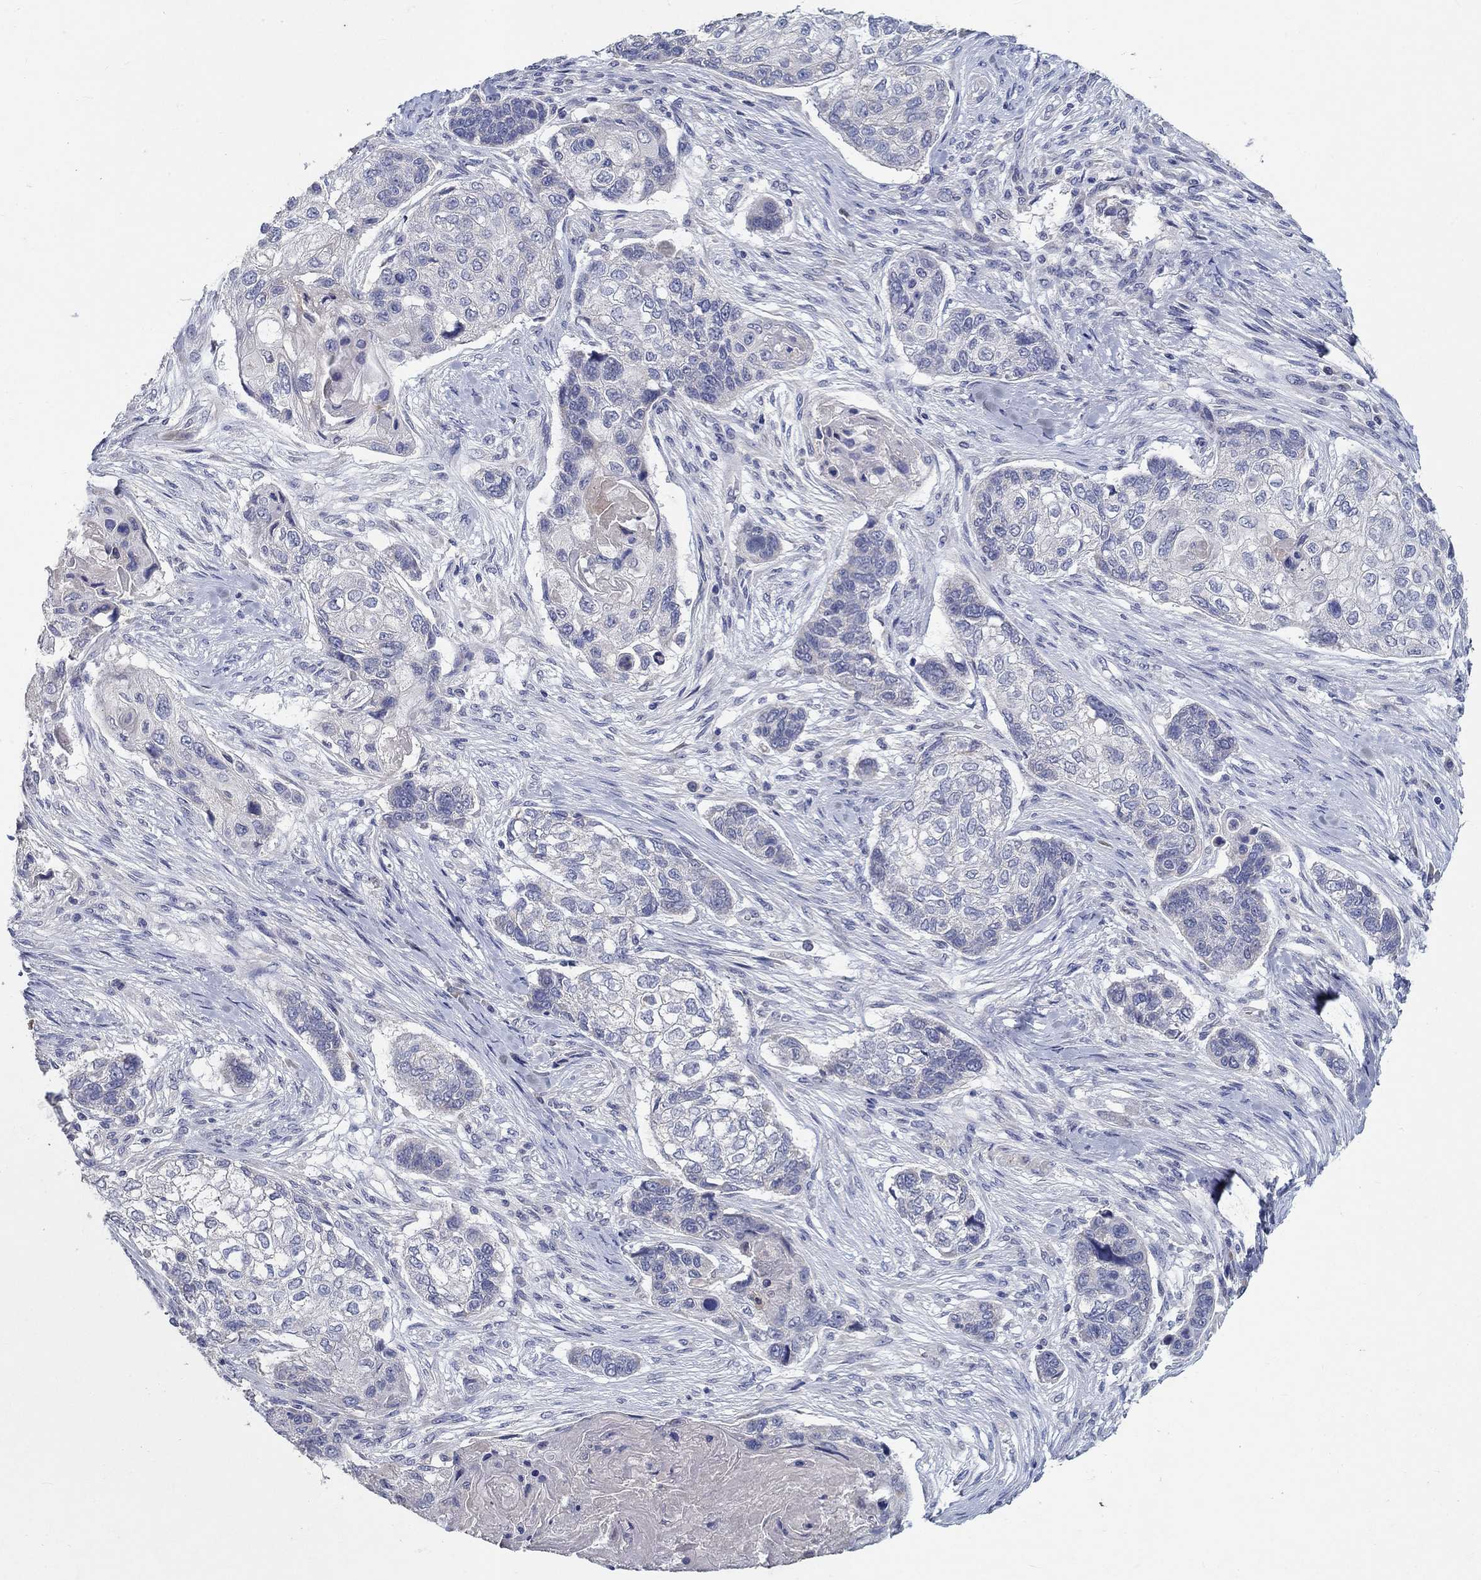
{"staining": {"intensity": "negative", "quantity": "none", "location": "none"}, "tissue": "lung cancer", "cell_type": "Tumor cells", "image_type": "cancer", "snomed": [{"axis": "morphology", "description": "Normal tissue, NOS"}, {"axis": "morphology", "description": "Squamous cell carcinoma, NOS"}, {"axis": "topography", "description": "Bronchus"}, {"axis": "topography", "description": "Lung"}], "caption": "High power microscopy histopathology image of an IHC photomicrograph of squamous cell carcinoma (lung), revealing no significant staining in tumor cells.", "gene": "PROZ", "patient": {"sex": "male", "age": 69}}